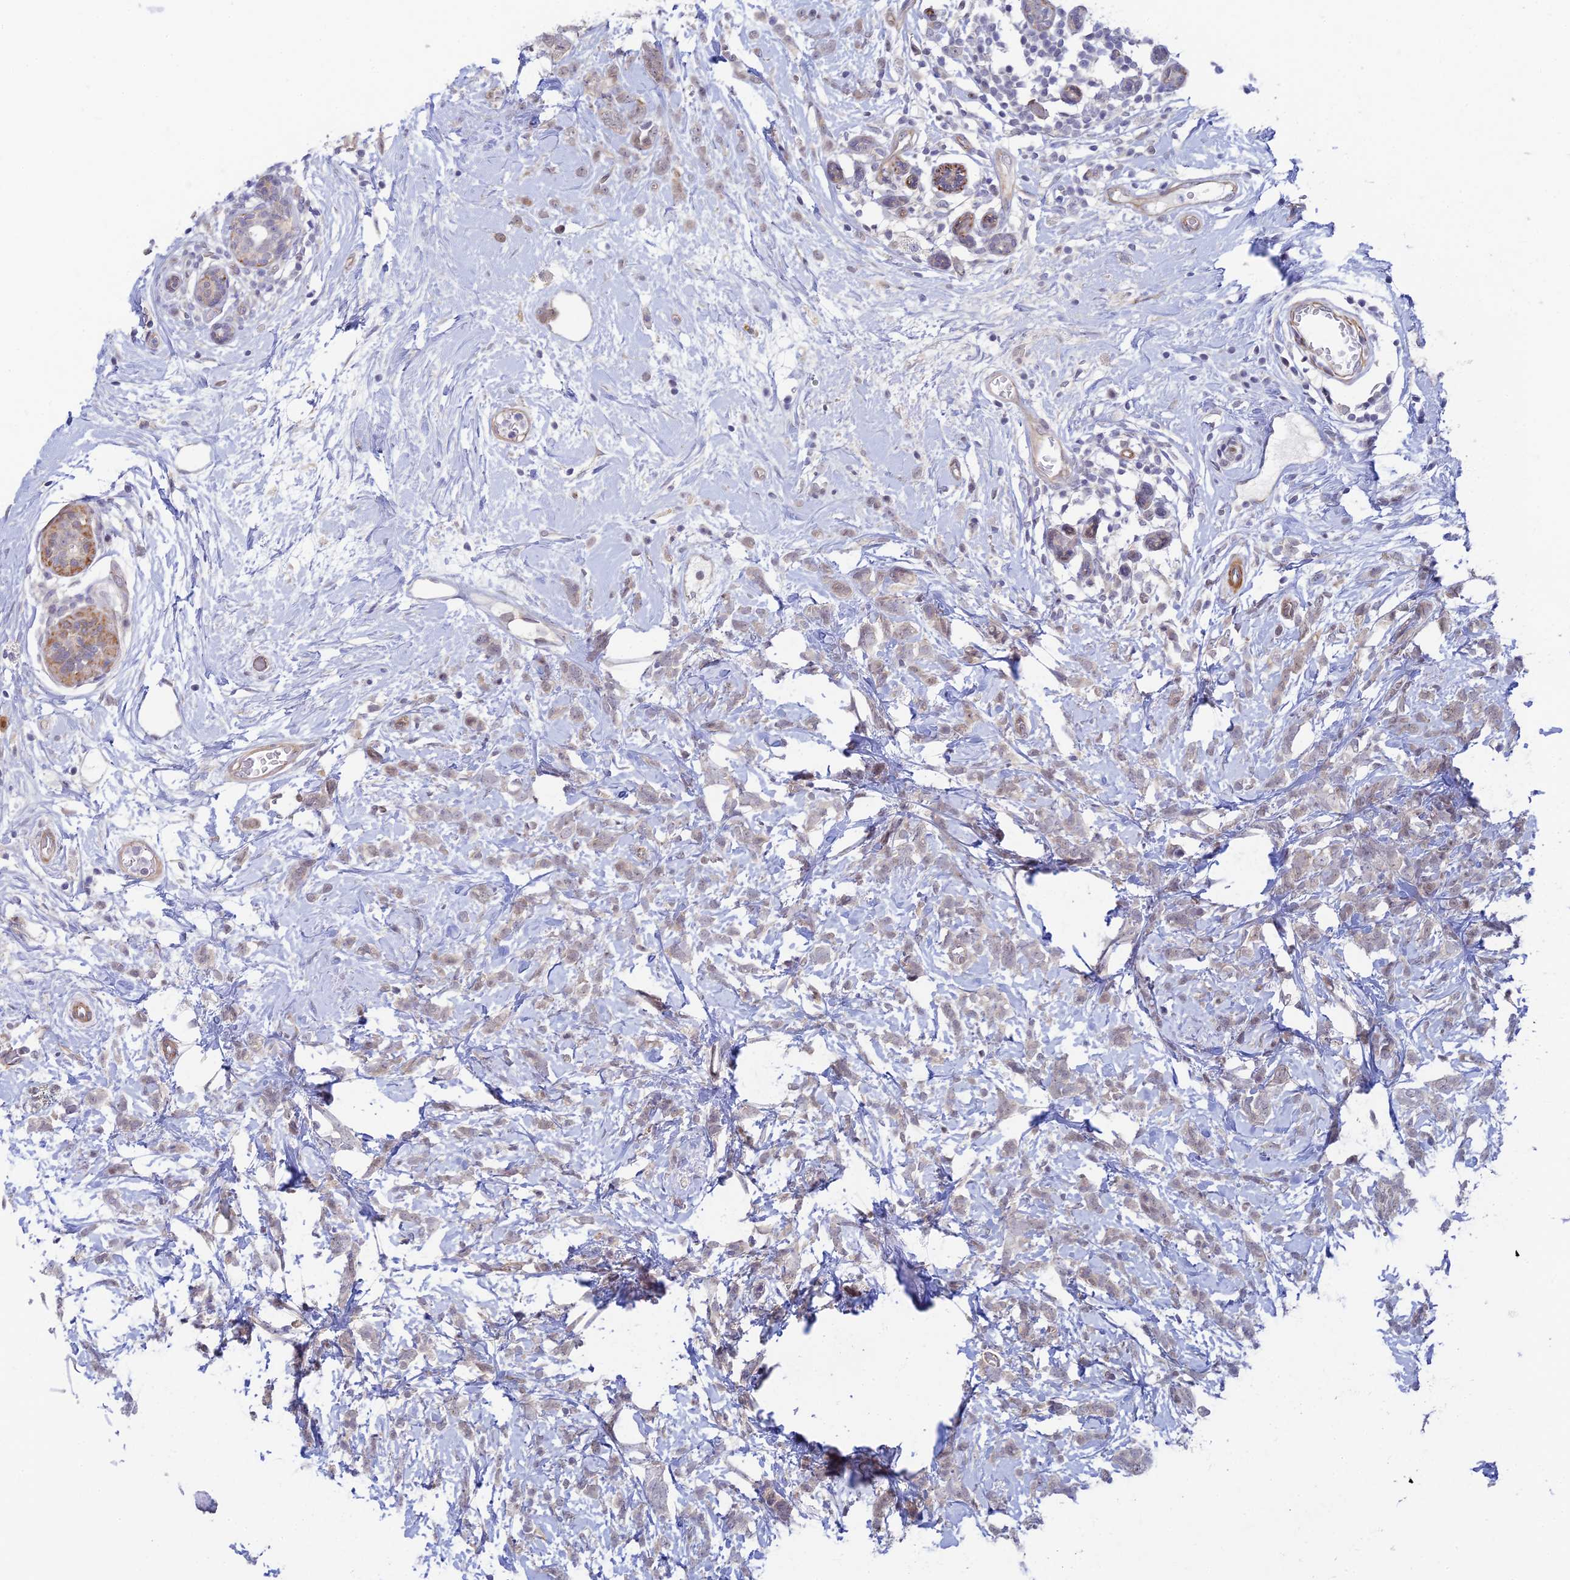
{"staining": {"intensity": "weak", "quantity": "25%-75%", "location": "nuclear"}, "tissue": "breast cancer", "cell_type": "Tumor cells", "image_type": "cancer", "snomed": [{"axis": "morphology", "description": "Lobular carcinoma"}, {"axis": "topography", "description": "Breast"}], "caption": "Immunohistochemical staining of breast cancer (lobular carcinoma) exhibits weak nuclear protein expression in approximately 25%-75% of tumor cells.", "gene": "CFAP92", "patient": {"sex": "female", "age": 58}}